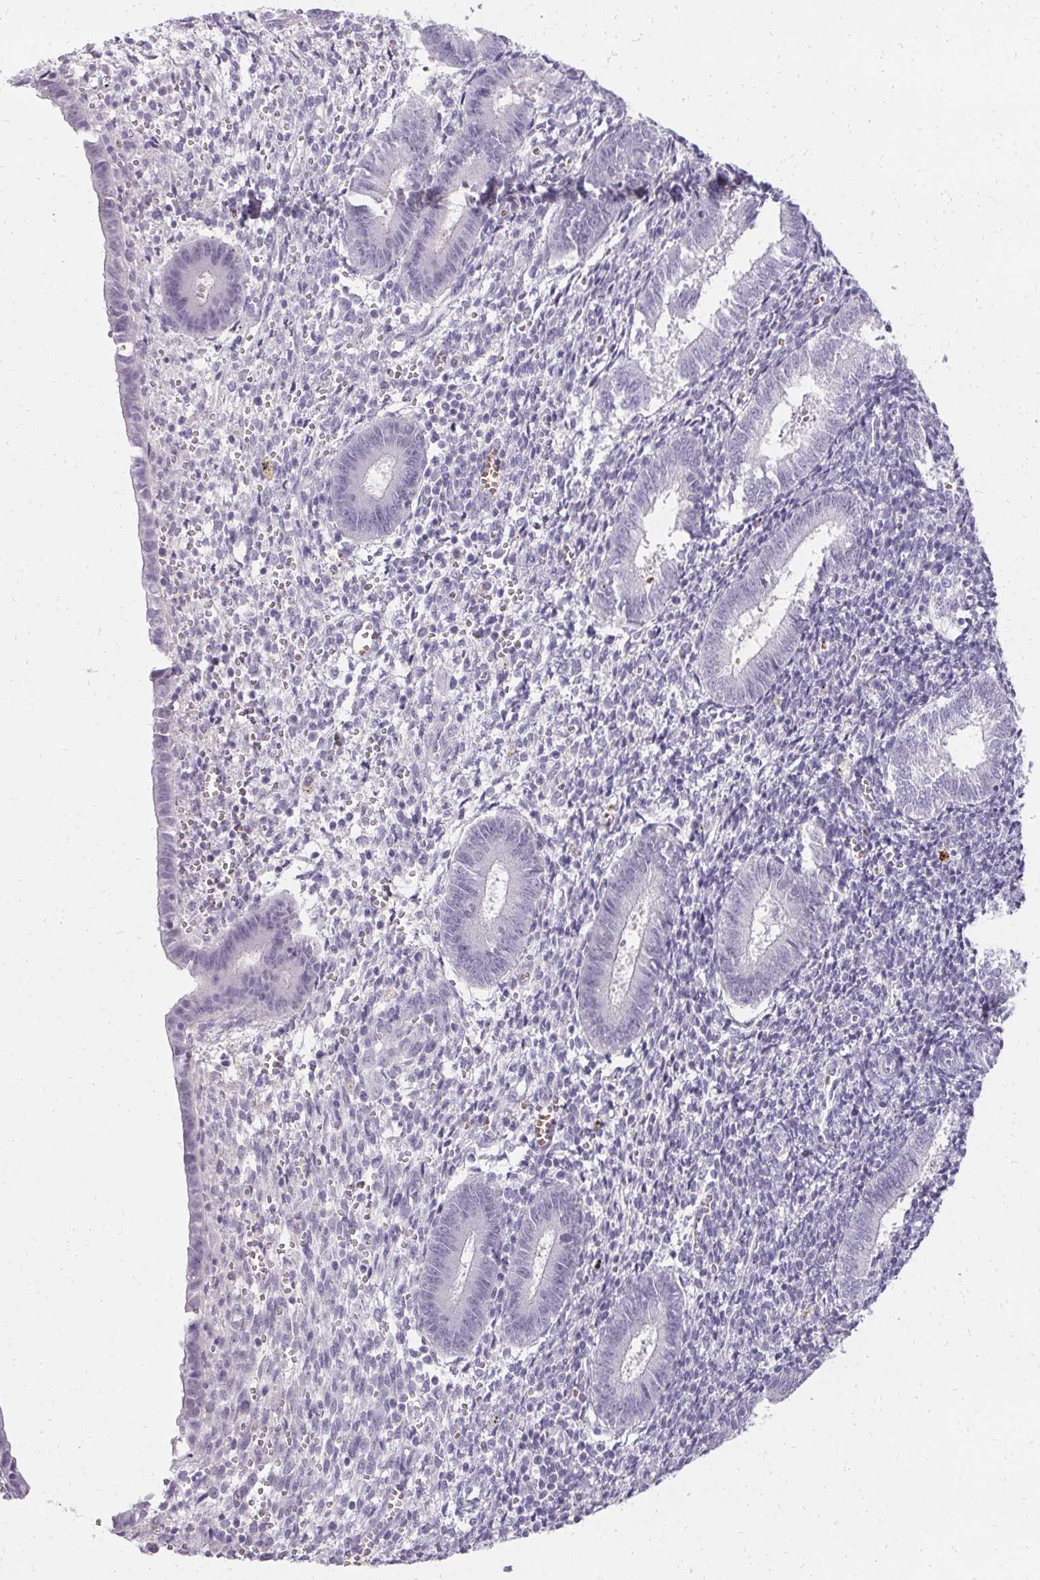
{"staining": {"intensity": "negative", "quantity": "none", "location": "none"}, "tissue": "endometrium", "cell_type": "Cells in endometrial stroma", "image_type": "normal", "snomed": [{"axis": "morphology", "description": "Normal tissue, NOS"}, {"axis": "topography", "description": "Endometrium"}], "caption": "This histopathology image is of normal endometrium stained with immunohistochemistry to label a protein in brown with the nuclei are counter-stained blue. There is no positivity in cells in endometrial stroma. (DAB (3,3'-diaminobenzidine) IHC with hematoxylin counter stain).", "gene": "PMEL", "patient": {"sex": "female", "age": 25}}